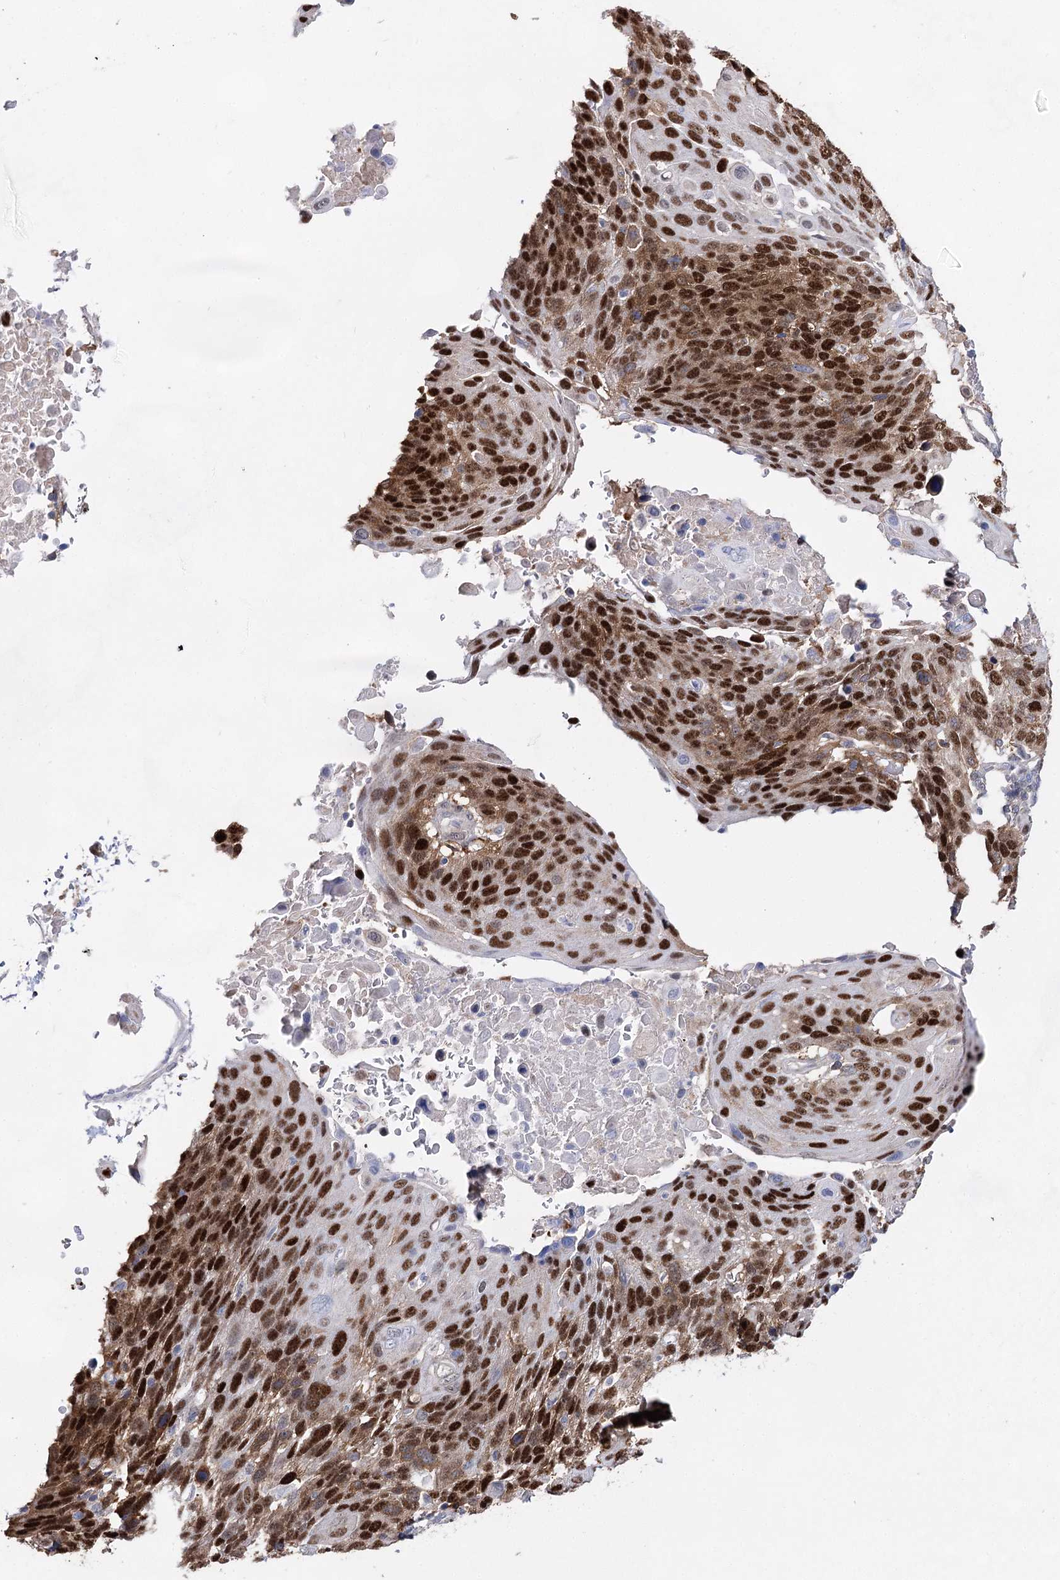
{"staining": {"intensity": "strong", "quantity": ">75%", "location": "nuclear"}, "tissue": "lung cancer", "cell_type": "Tumor cells", "image_type": "cancer", "snomed": [{"axis": "morphology", "description": "Squamous cell carcinoma, NOS"}, {"axis": "topography", "description": "Lung"}], "caption": "A high-resolution image shows immunohistochemistry staining of lung cancer (squamous cell carcinoma), which shows strong nuclear expression in about >75% of tumor cells. The staining was performed using DAB (3,3'-diaminobenzidine) to visualize the protein expression in brown, while the nuclei were stained in blue with hematoxylin (Magnification: 20x).", "gene": "UGDH", "patient": {"sex": "male", "age": 66}}